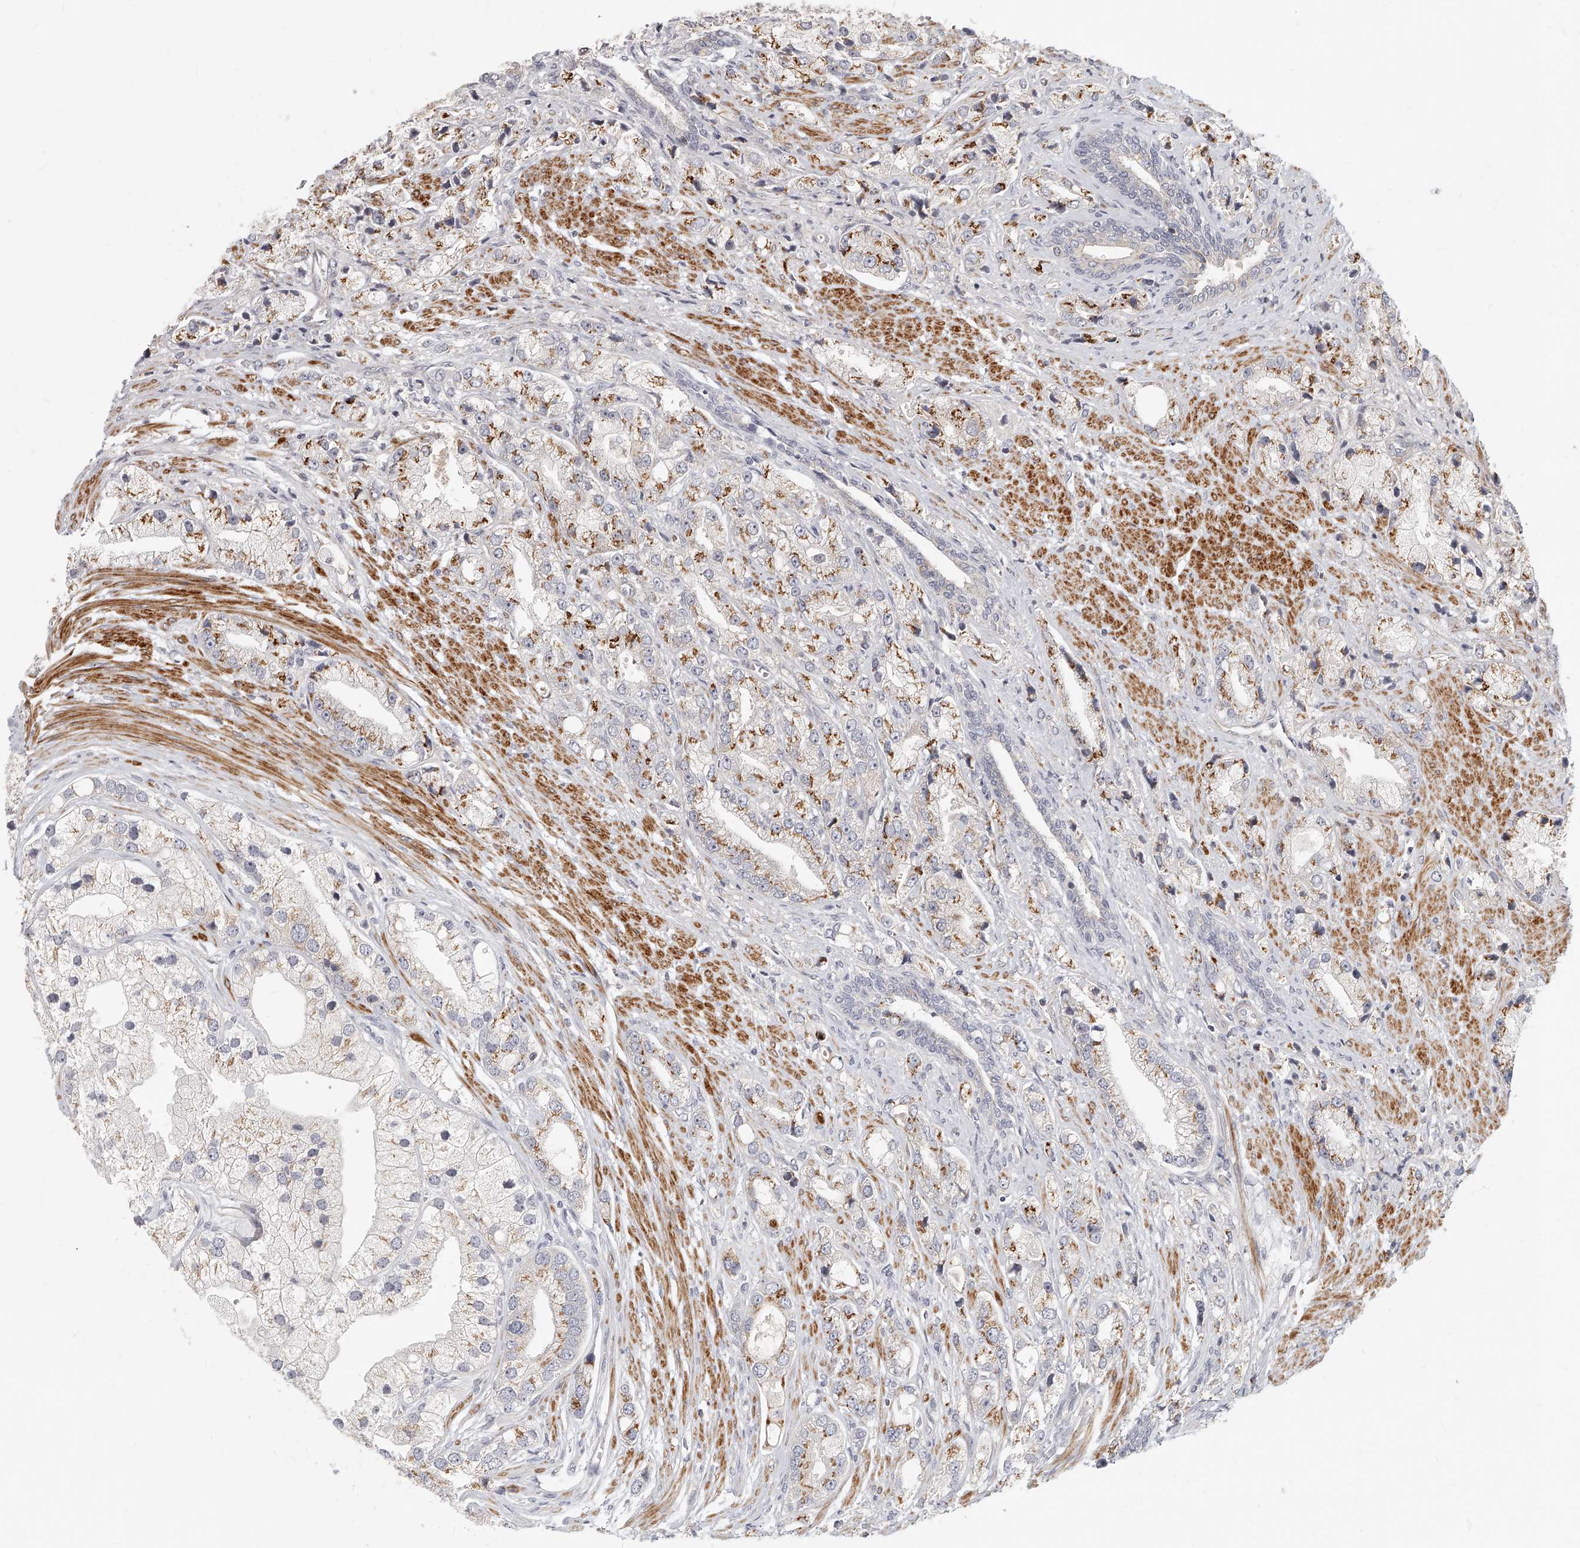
{"staining": {"intensity": "moderate", "quantity": "25%-75%", "location": "cytoplasmic/membranous"}, "tissue": "prostate cancer", "cell_type": "Tumor cells", "image_type": "cancer", "snomed": [{"axis": "morphology", "description": "Adenocarcinoma, High grade"}, {"axis": "topography", "description": "Prostate"}], "caption": "Human adenocarcinoma (high-grade) (prostate) stained with a brown dye reveals moderate cytoplasmic/membranous positive positivity in about 25%-75% of tumor cells.", "gene": "SLC37A1", "patient": {"sex": "male", "age": 50}}